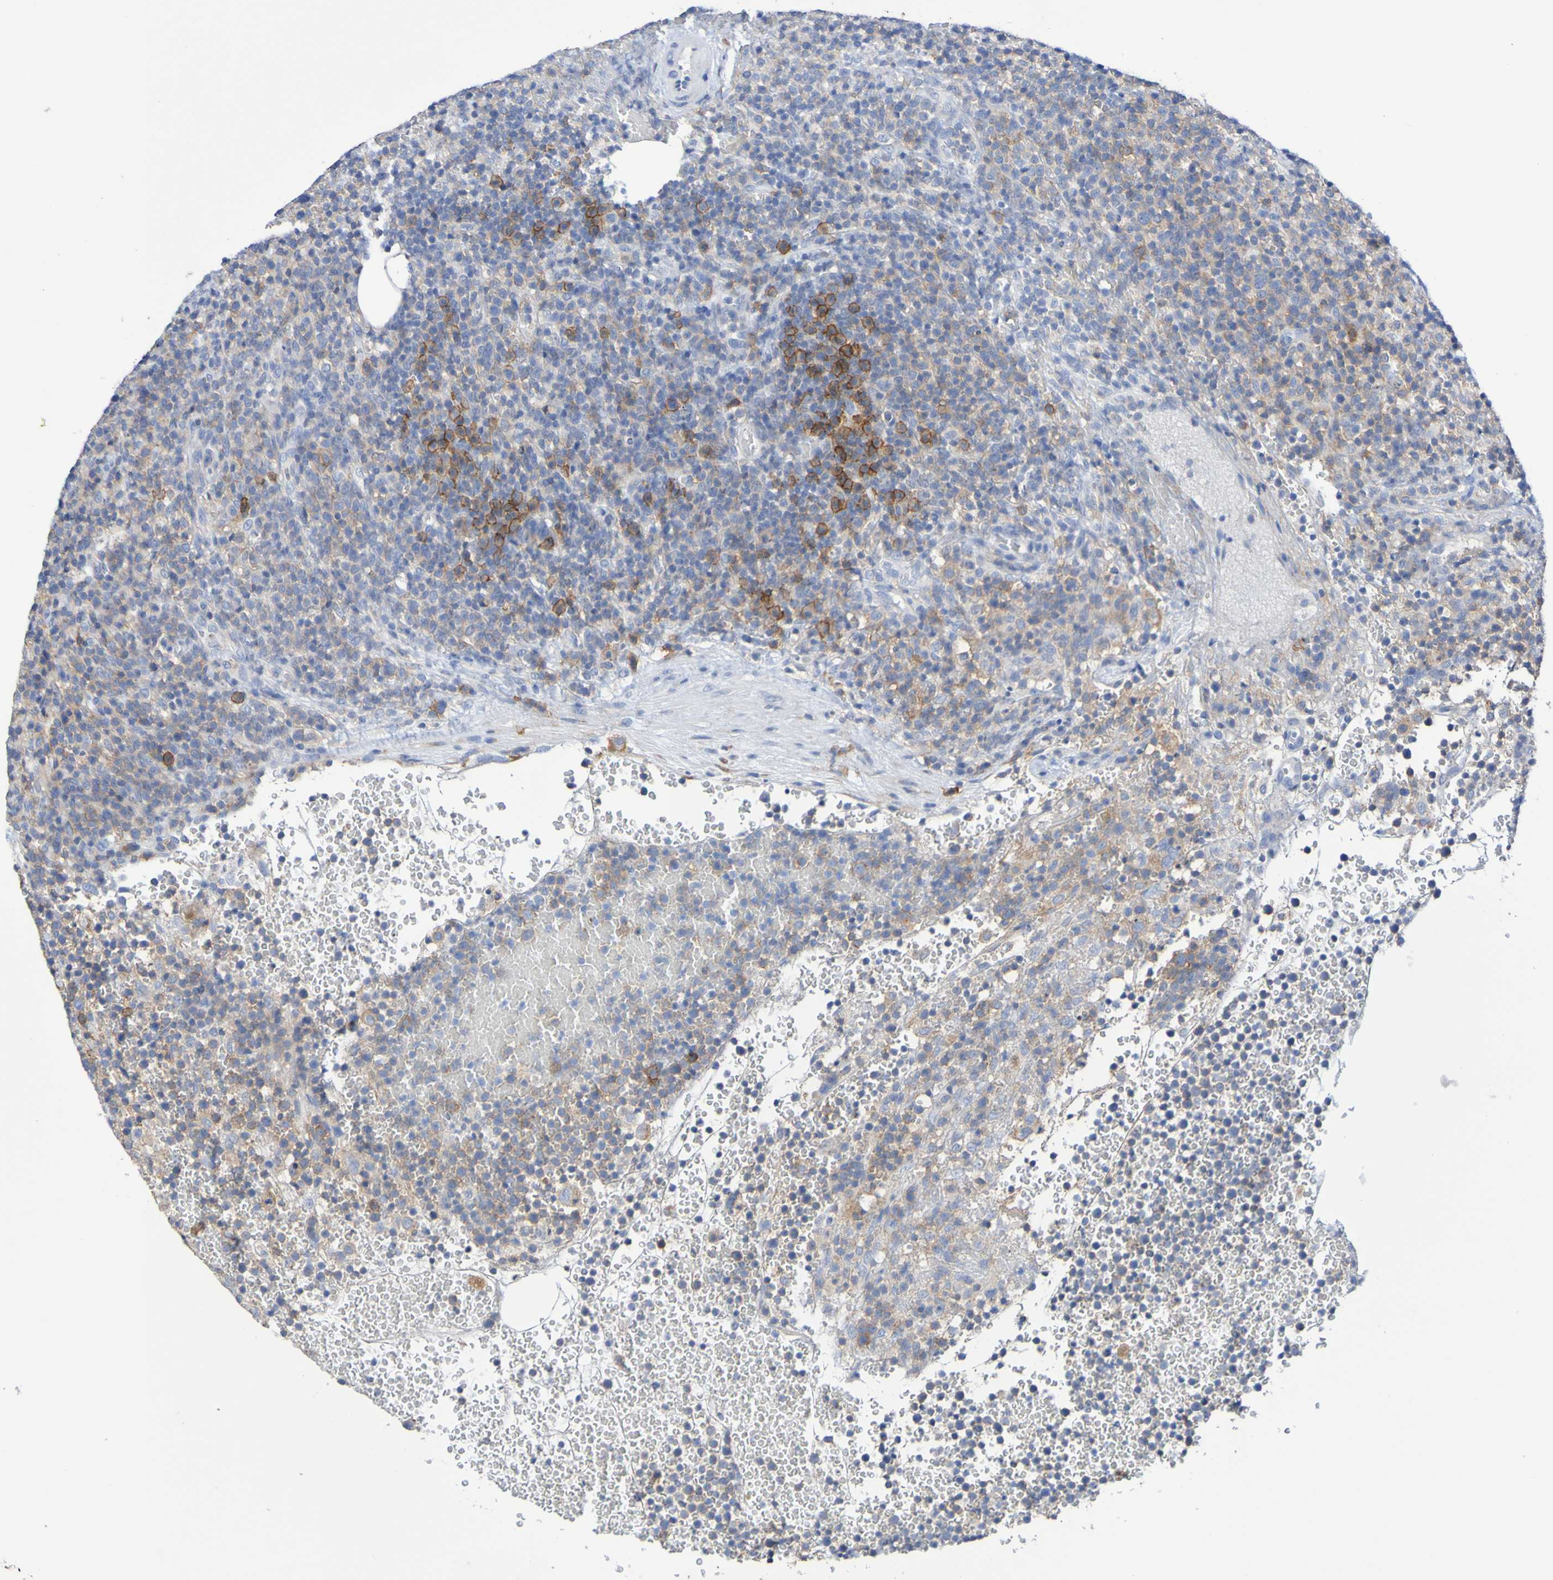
{"staining": {"intensity": "moderate", "quantity": "25%-75%", "location": "cytoplasmic/membranous"}, "tissue": "lymphoma", "cell_type": "Tumor cells", "image_type": "cancer", "snomed": [{"axis": "morphology", "description": "Malignant lymphoma, non-Hodgkin's type, High grade"}, {"axis": "topography", "description": "Lymph node"}], "caption": "High-grade malignant lymphoma, non-Hodgkin's type tissue displays moderate cytoplasmic/membranous staining in approximately 25%-75% of tumor cells", "gene": "SLC3A2", "patient": {"sex": "male", "age": 61}}